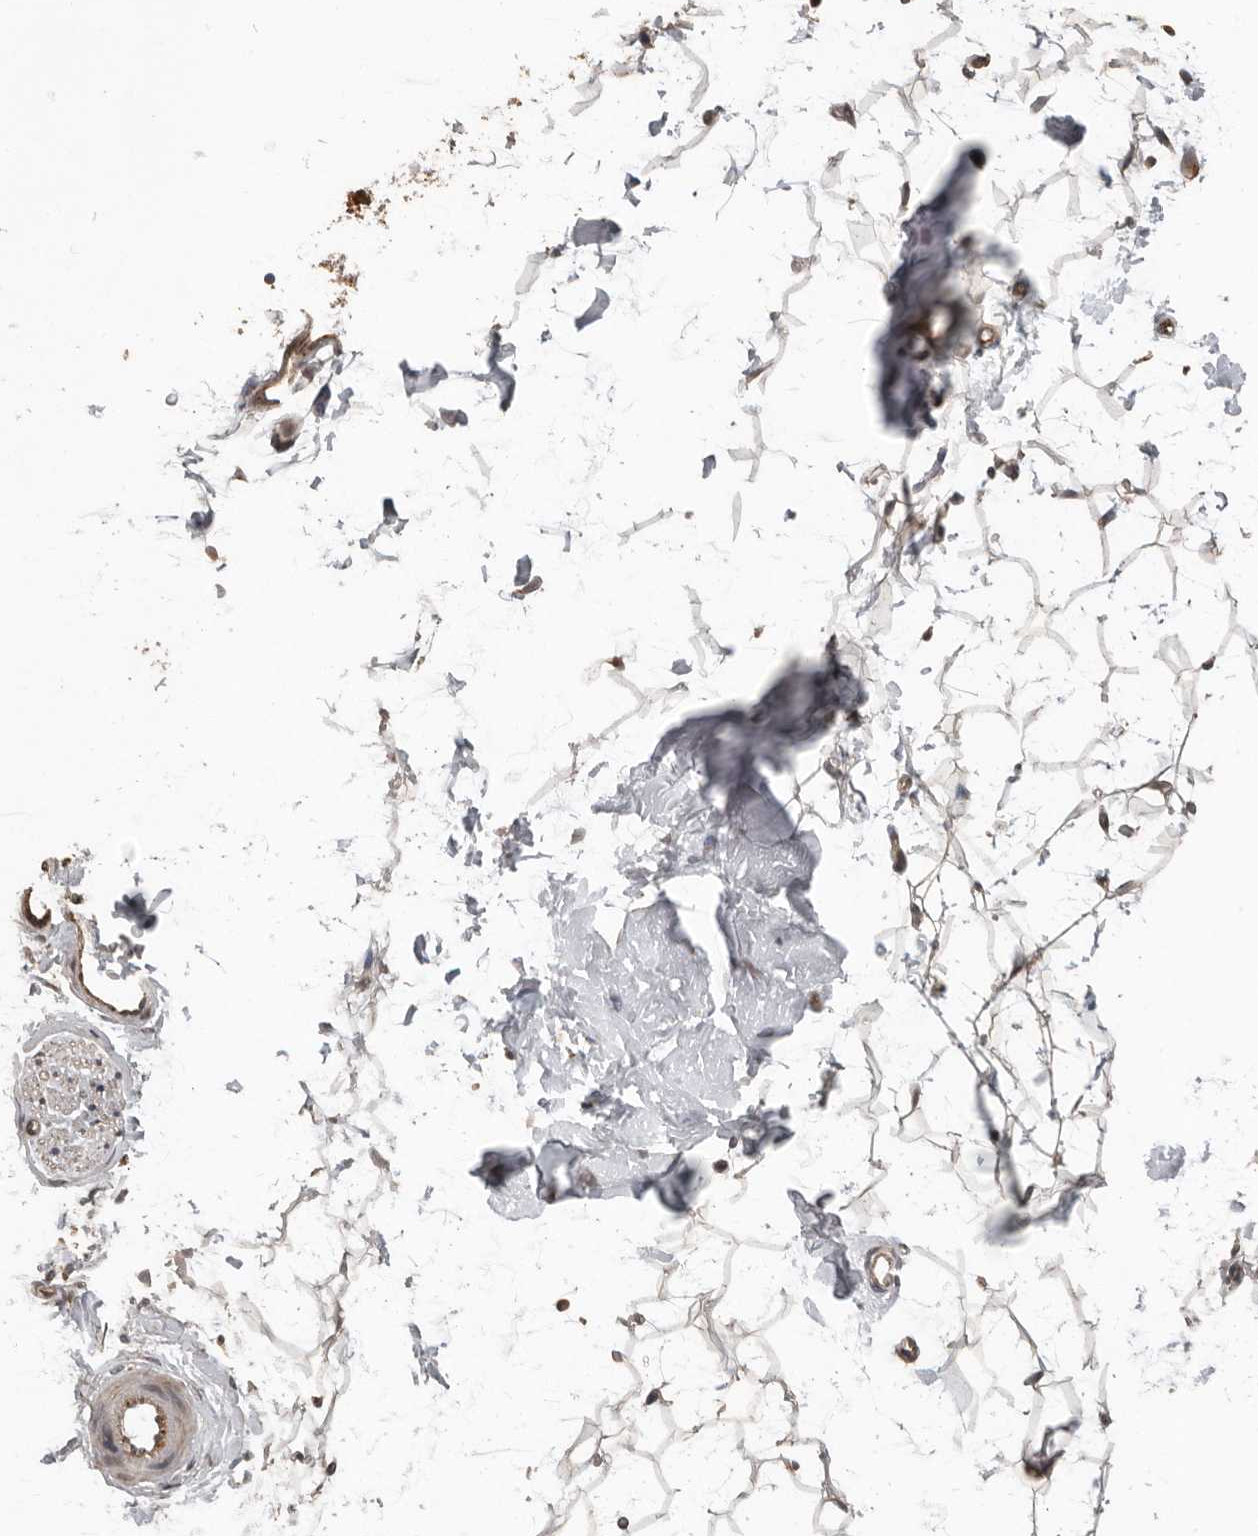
{"staining": {"intensity": "weak", "quantity": "25%-75%", "location": "cytoplasmic/membranous"}, "tissue": "adipose tissue", "cell_type": "Adipocytes", "image_type": "normal", "snomed": [{"axis": "morphology", "description": "Normal tissue, NOS"}, {"axis": "topography", "description": "Breast"}], "caption": "Weak cytoplasmic/membranous protein positivity is identified in approximately 25%-75% of adipocytes in adipose tissue.", "gene": "CEP350", "patient": {"sex": "female", "age": 23}}